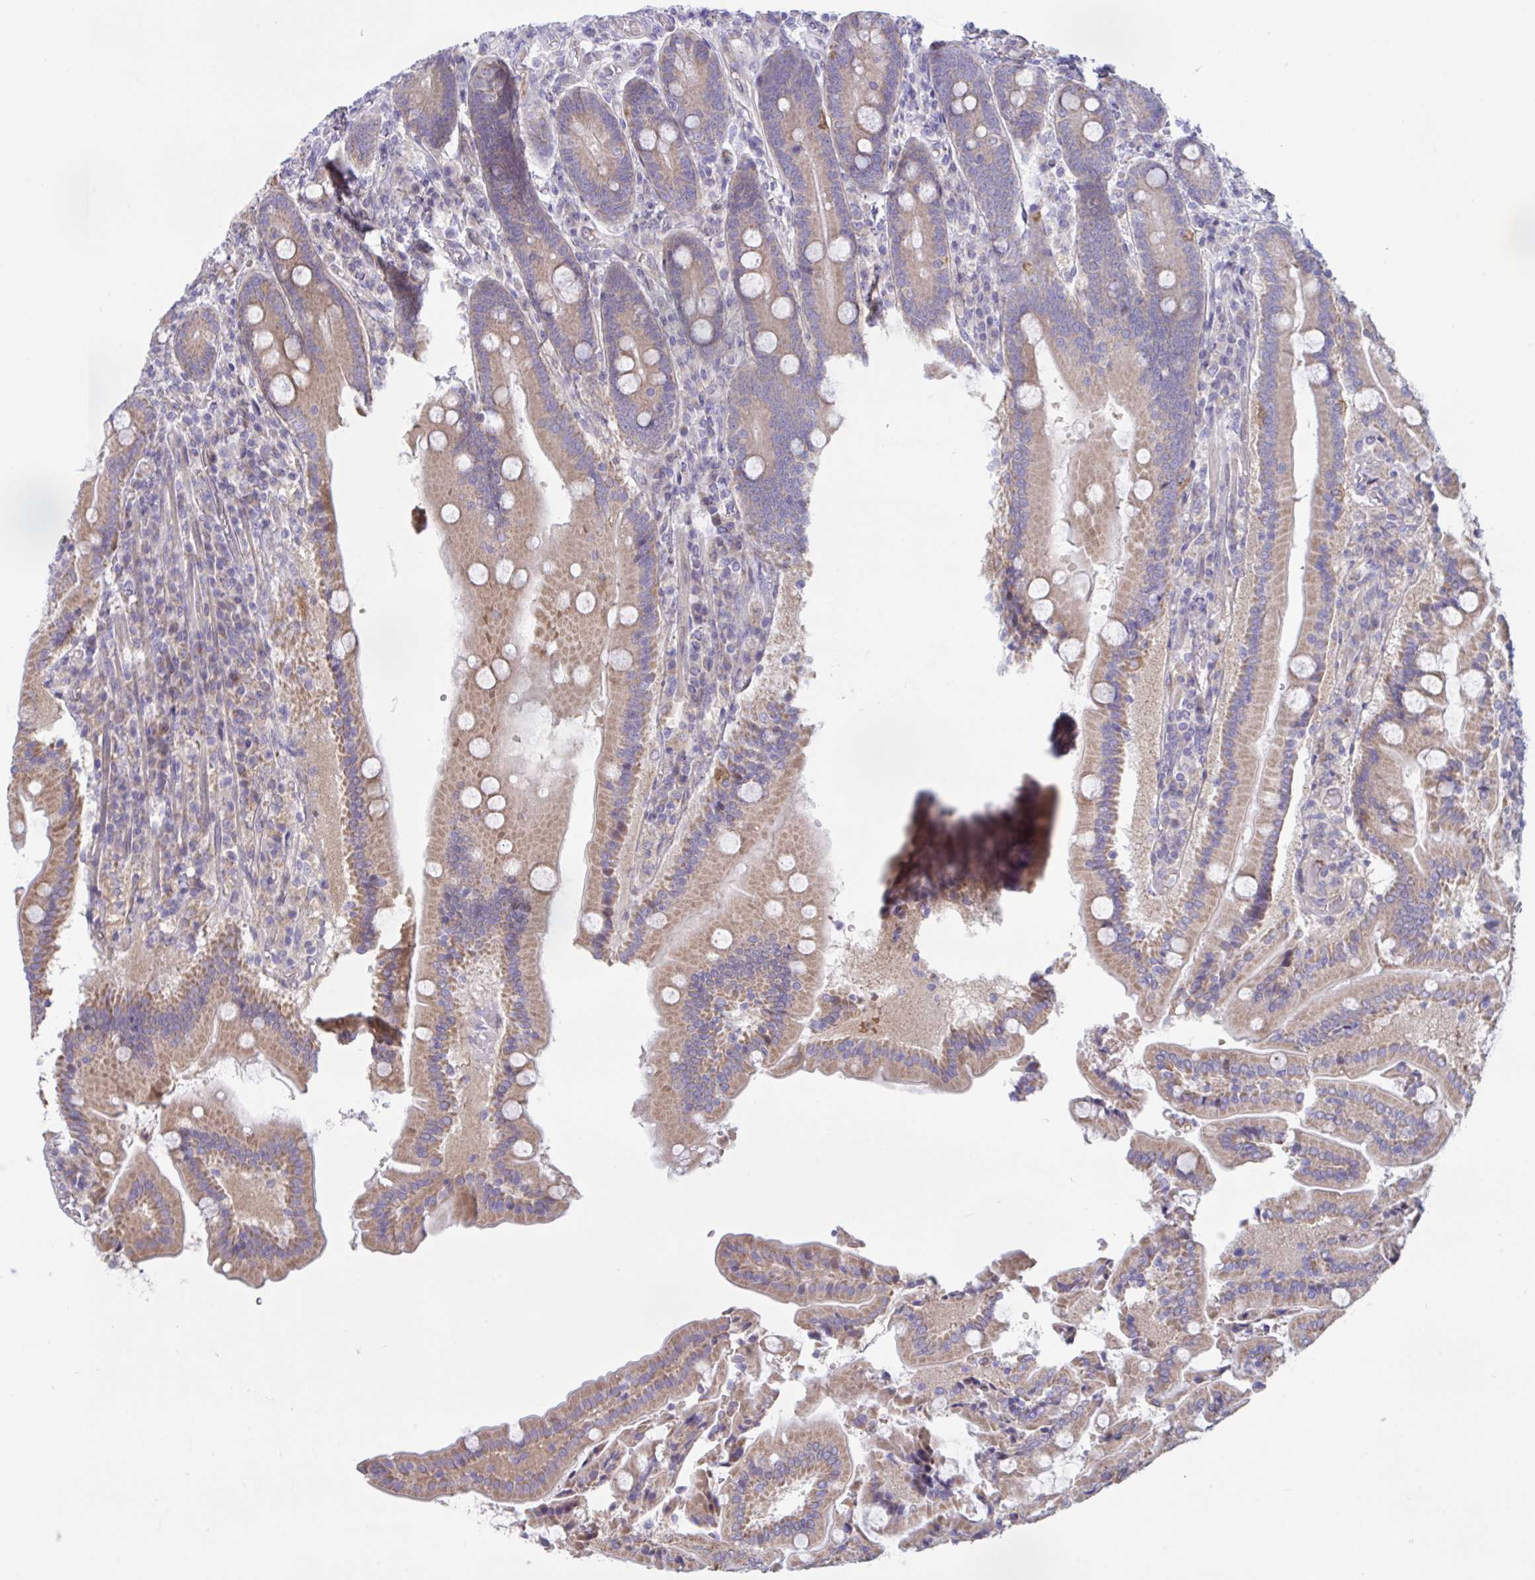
{"staining": {"intensity": "moderate", "quantity": ">75%", "location": "cytoplasmic/membranous"}, "tissue": "duodenum", "cell_type": "Glandular cells", "image_type": "normal", "snomed": [{"axis": "morphology", "description": "Normal tissue, NOS"}, {"axis": "topography", "description": "Duodenum"}], "caption": "Immunohistochemical staining of normal human duodenum demonstrates medium levels of moderate cytoplasmic/membranous expression in approximately >75% of glandular cells. (Stains: DAB (3,3'-diaminobenzidine) in brown, nuclei in blue, Microscopy: brightfield microscopy at high magnification).", "gene": "IL37", "patient": {"sex": "female", "age": 62}}